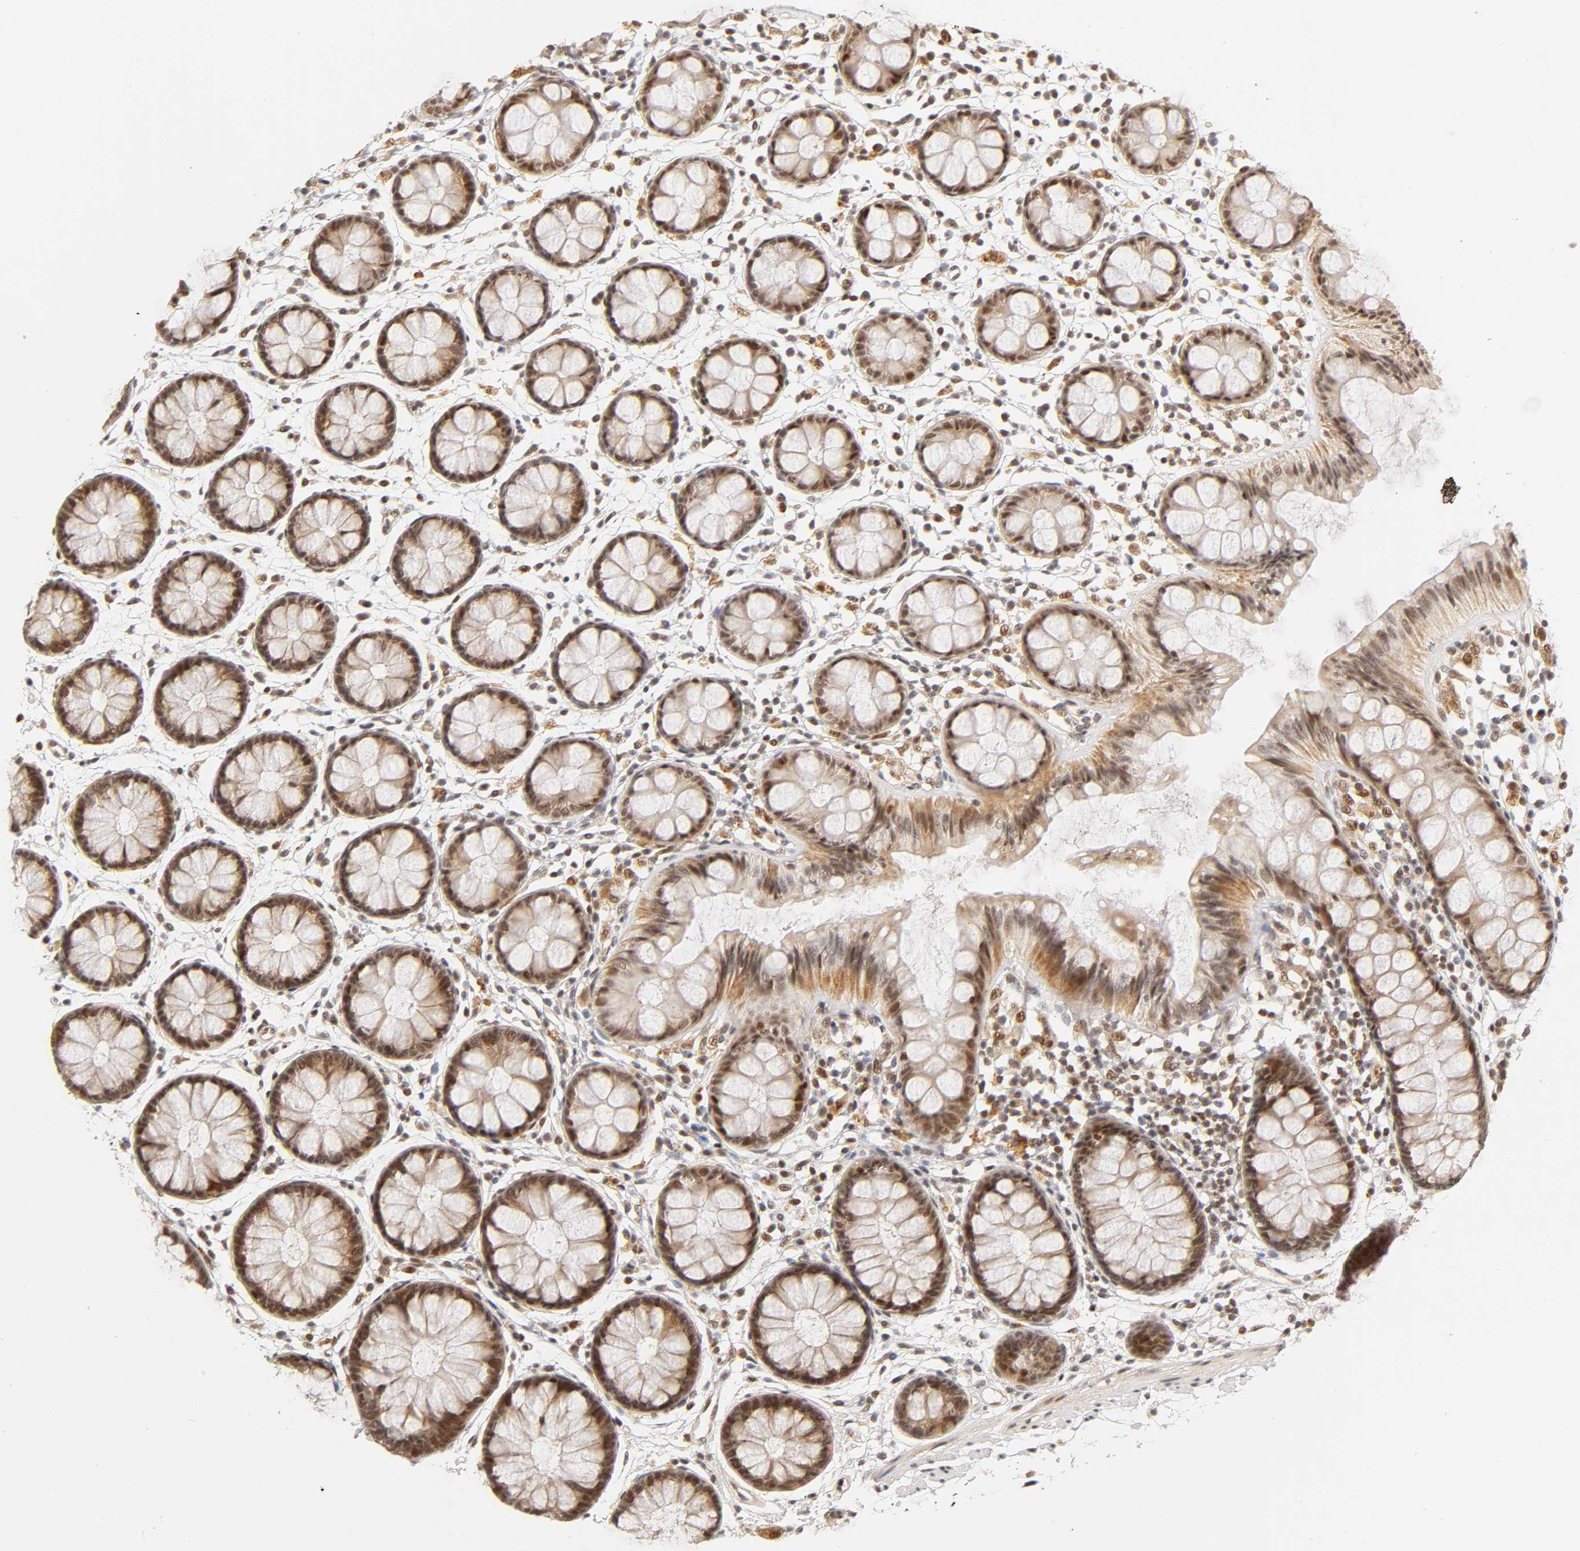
{"staining": {"intensity": "weak", "quantity": "25%-75%", "location": "cytoplasmic/membranous,nuclear"}, "tissue": "rectum", "cell_type": "Glandular cells", "image_type": "normal", "snomed": [{"axis": "morphology", "description": "Normal tissue, NOS"}, {"axis": "topography", "description": "Rectum"}], "caption": "Protein positivity by immunohistochemistry shows weak cytoplasmic/membranous,nuclear expression in about 25%-75% of glandular cells in benign rectum. The protein is stained brown, and the nuclei are stained in blue (DAB IHC with brightfield microscopy, high magnification).", "gene": "TAF10", "patient": {"sex": "female", "age": 66}}